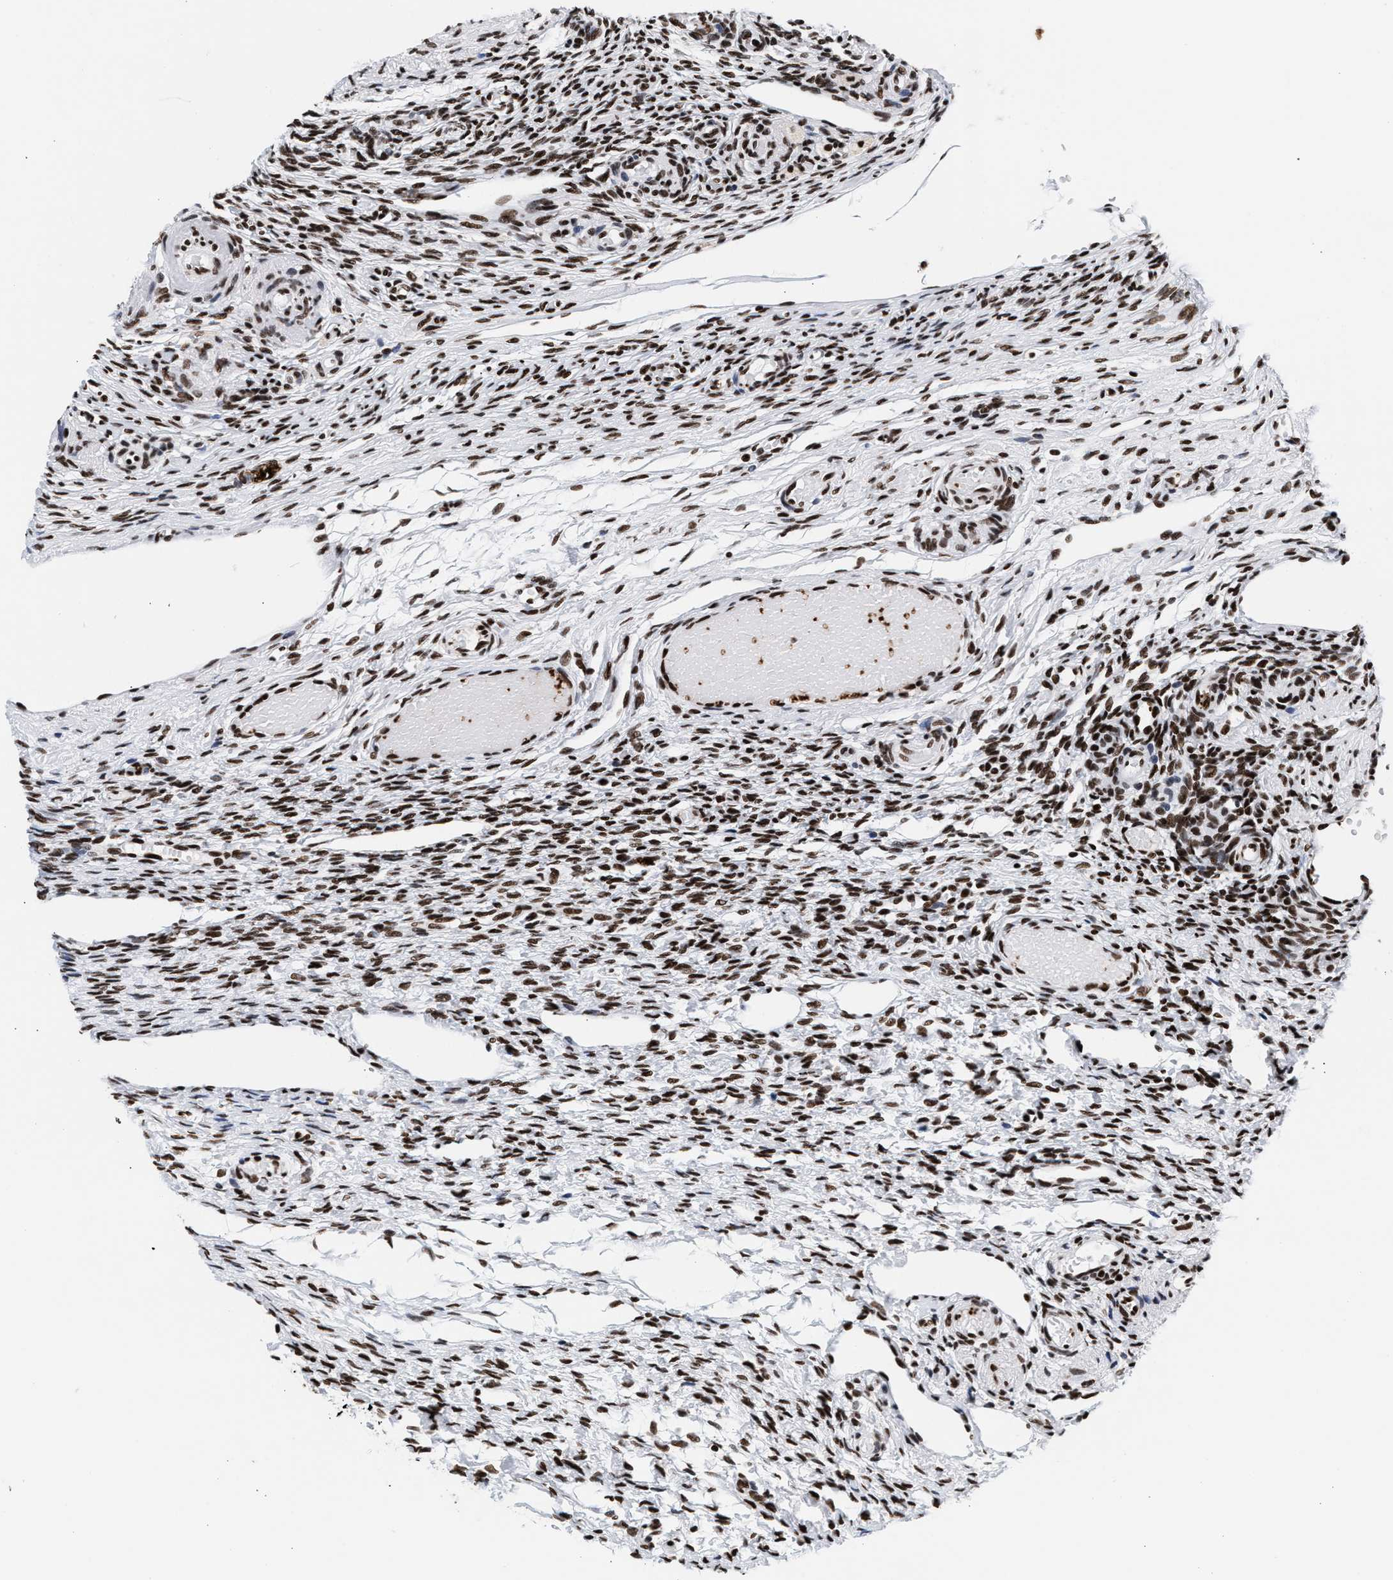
{"staining": {"intensity": "strong", "quantity": ">75%", "location": "nuclear"}, "tissue": "ovary", "cell_type": "Follicle cells", "image_type": "normal", "snomed": [{"axis": "morphology", "description": "Normal tissue, NOS"}, {"axis": "topography", "description": "Ovary"}], "caption": "The image demonstrates staining of benign ovary, revealing strong nuclear protein expression (brown color) within follicle cells. The staining is performed using DAB brown chromogen to label protein expression. The nuclei are counter-stained blue using hematoxylin.", "gene": "RAD21", "patient": {"sex": "female", "age": 60}}